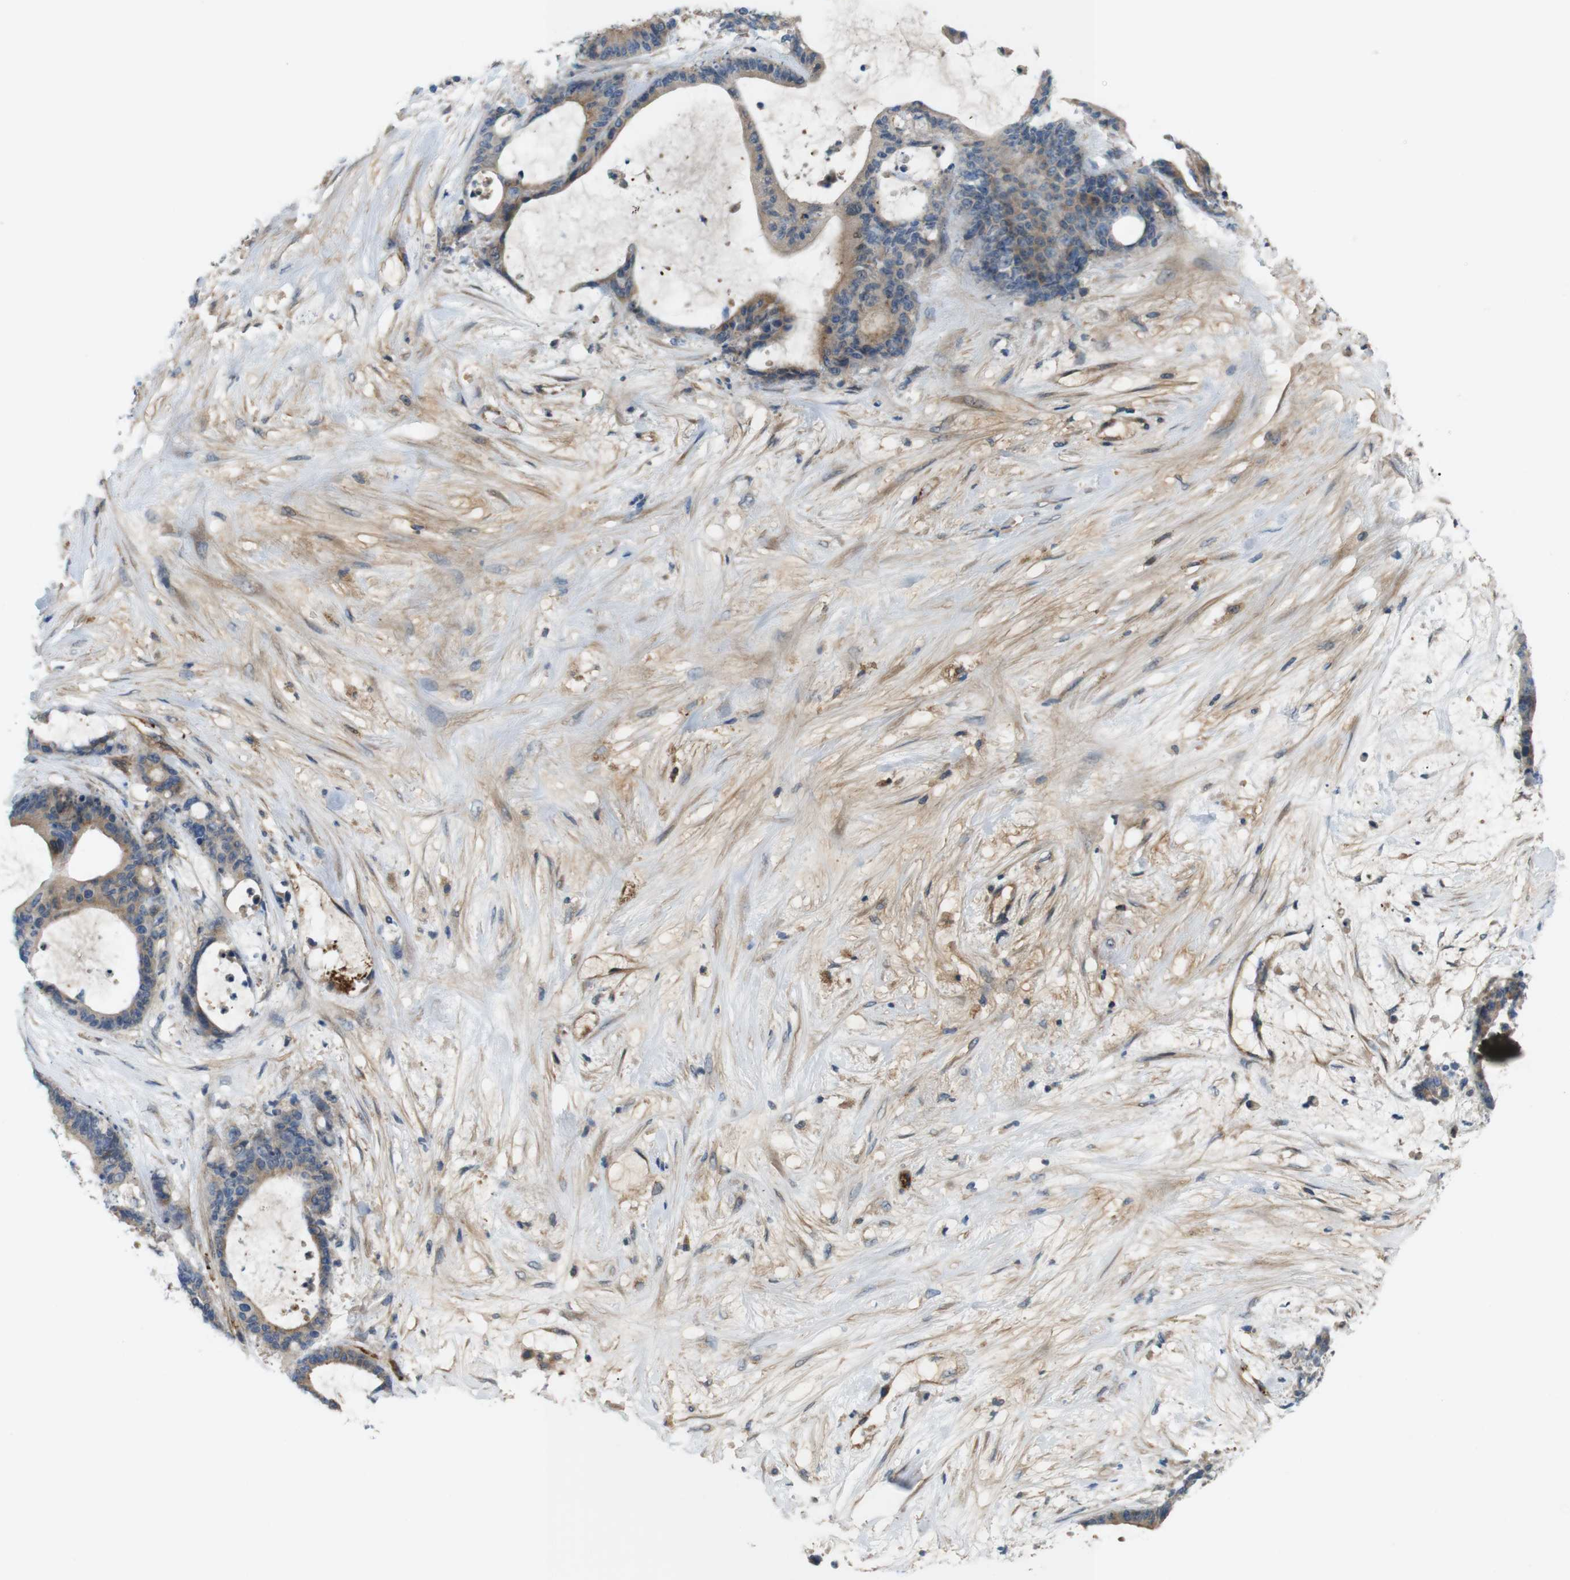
{"staining": {"intensity": "weak", "quantity": ">75%", "location": "cytoplasmic/membranous"}, "tissue": "liver cancer", "cell_type": "Tumor cells", "image_type": "cancer", "snomed": [{"axis": "morphology", "description": "Cholangiocarcinoma"}, {"axis": "topography", "description": "Liver"}], "caption": "Human cholangiocarcinoma (liver) stained for a protein (brown) shows weak cytoplasmic/membranous positive positivity in approximately >75% of tumor cells.", "gene": "BVES", "patient": {"sex": "female", "age": 73}}